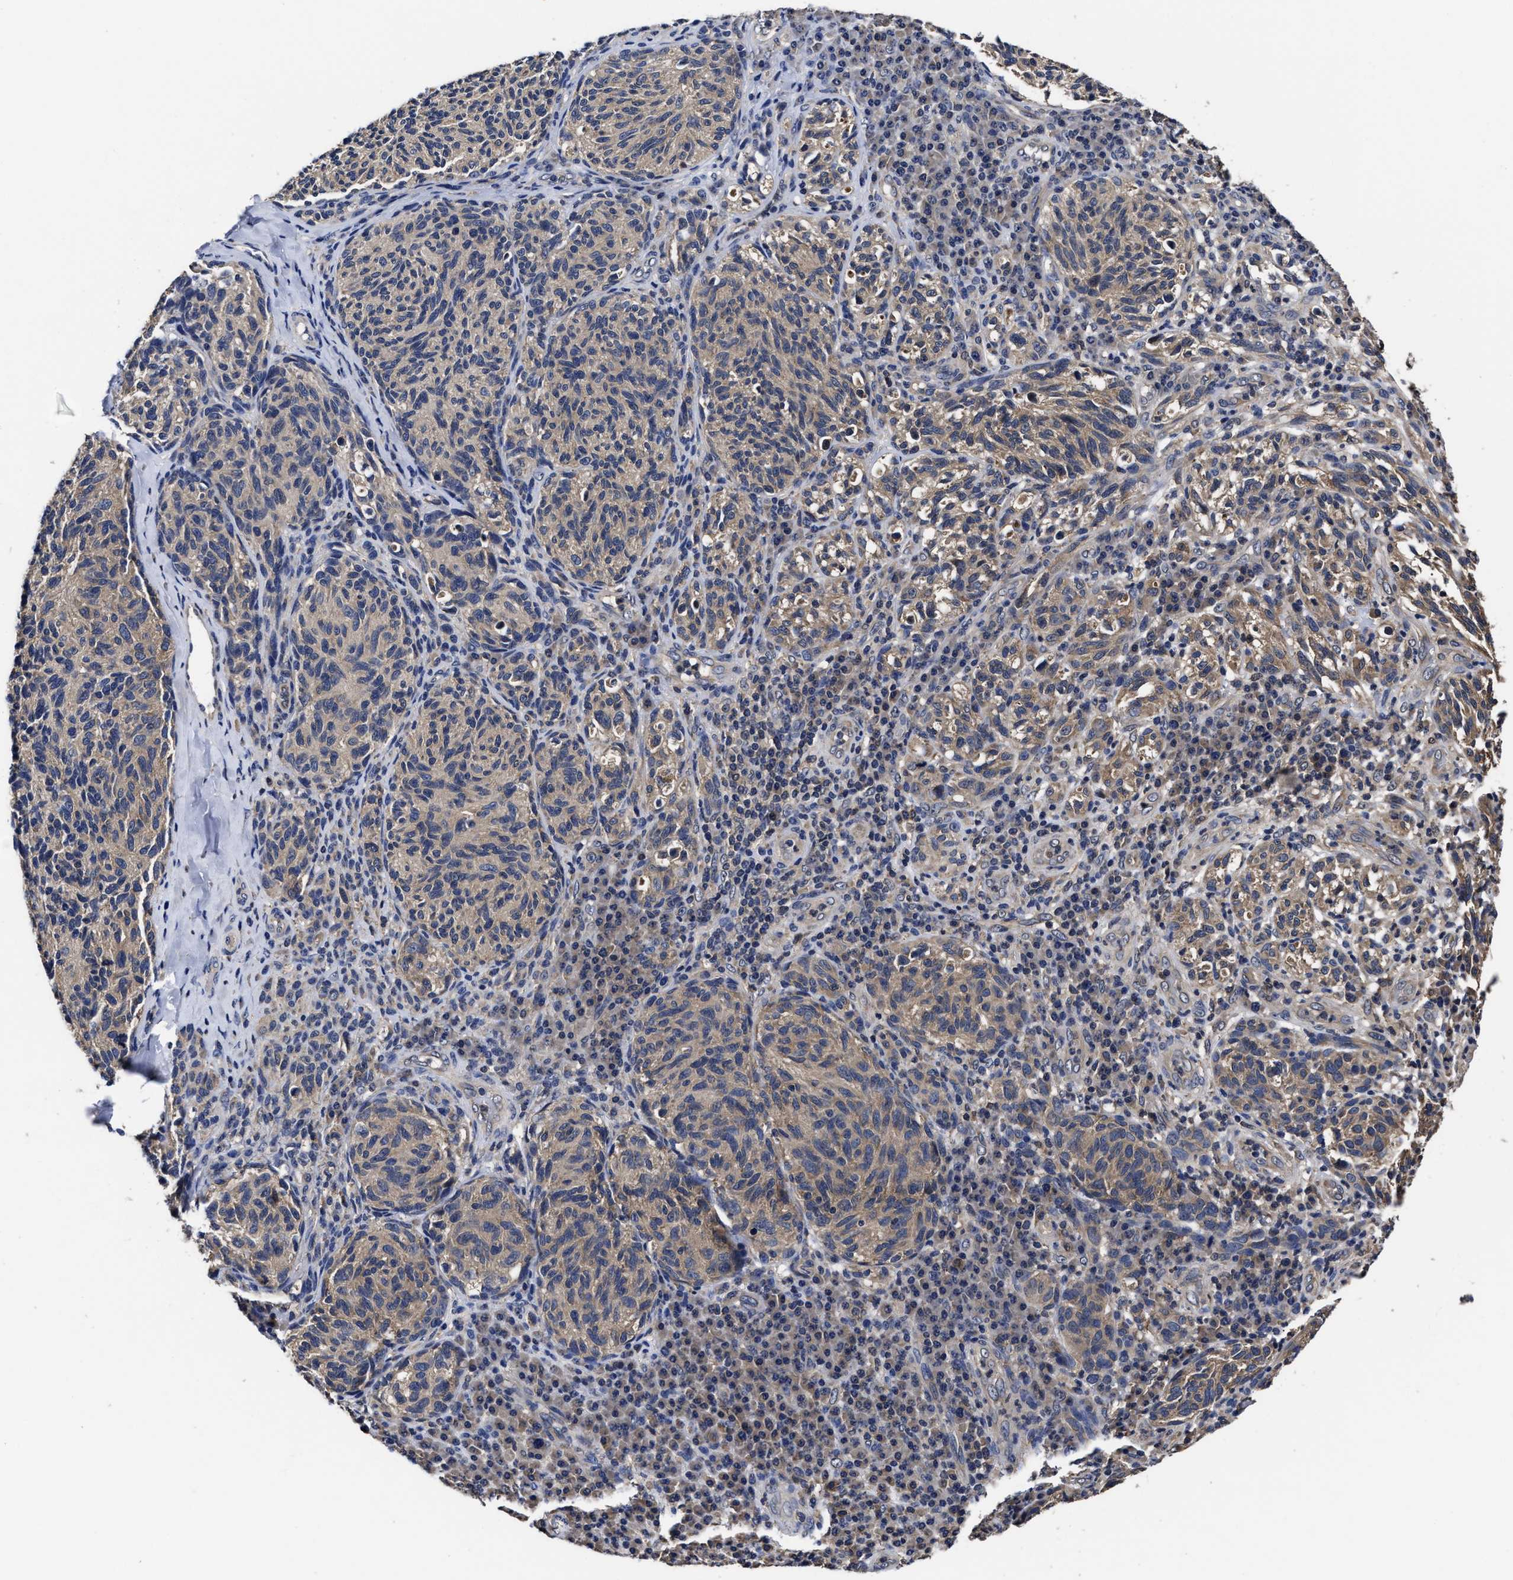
{"staining": {"intensity": "weak", "quantity": "25%-75%", "location": "cytoplasmic/membranous"}, "tissue": "melanoma", "cell_type": "Tumor cells", "image_type": "cancer", "snomed": [{"axis": "morphology", "description": "Malignant melanoma, NOS"}, {"axis": "topography", "description": "Skin"}], "caption": "IHC of human malignant melanoma exhibits low levels of weak cytoplasmic/membranous expression in approximately 25%-75% of tumor cells. The staining is performed using DAB (3,3'-diaminobenzidine) brown chromogen to label protein expression. The nuclei are counter-stained blue using hematoxylin.", "gene": "SOCS5", "patient": {"sex": "female", "age": 73}}